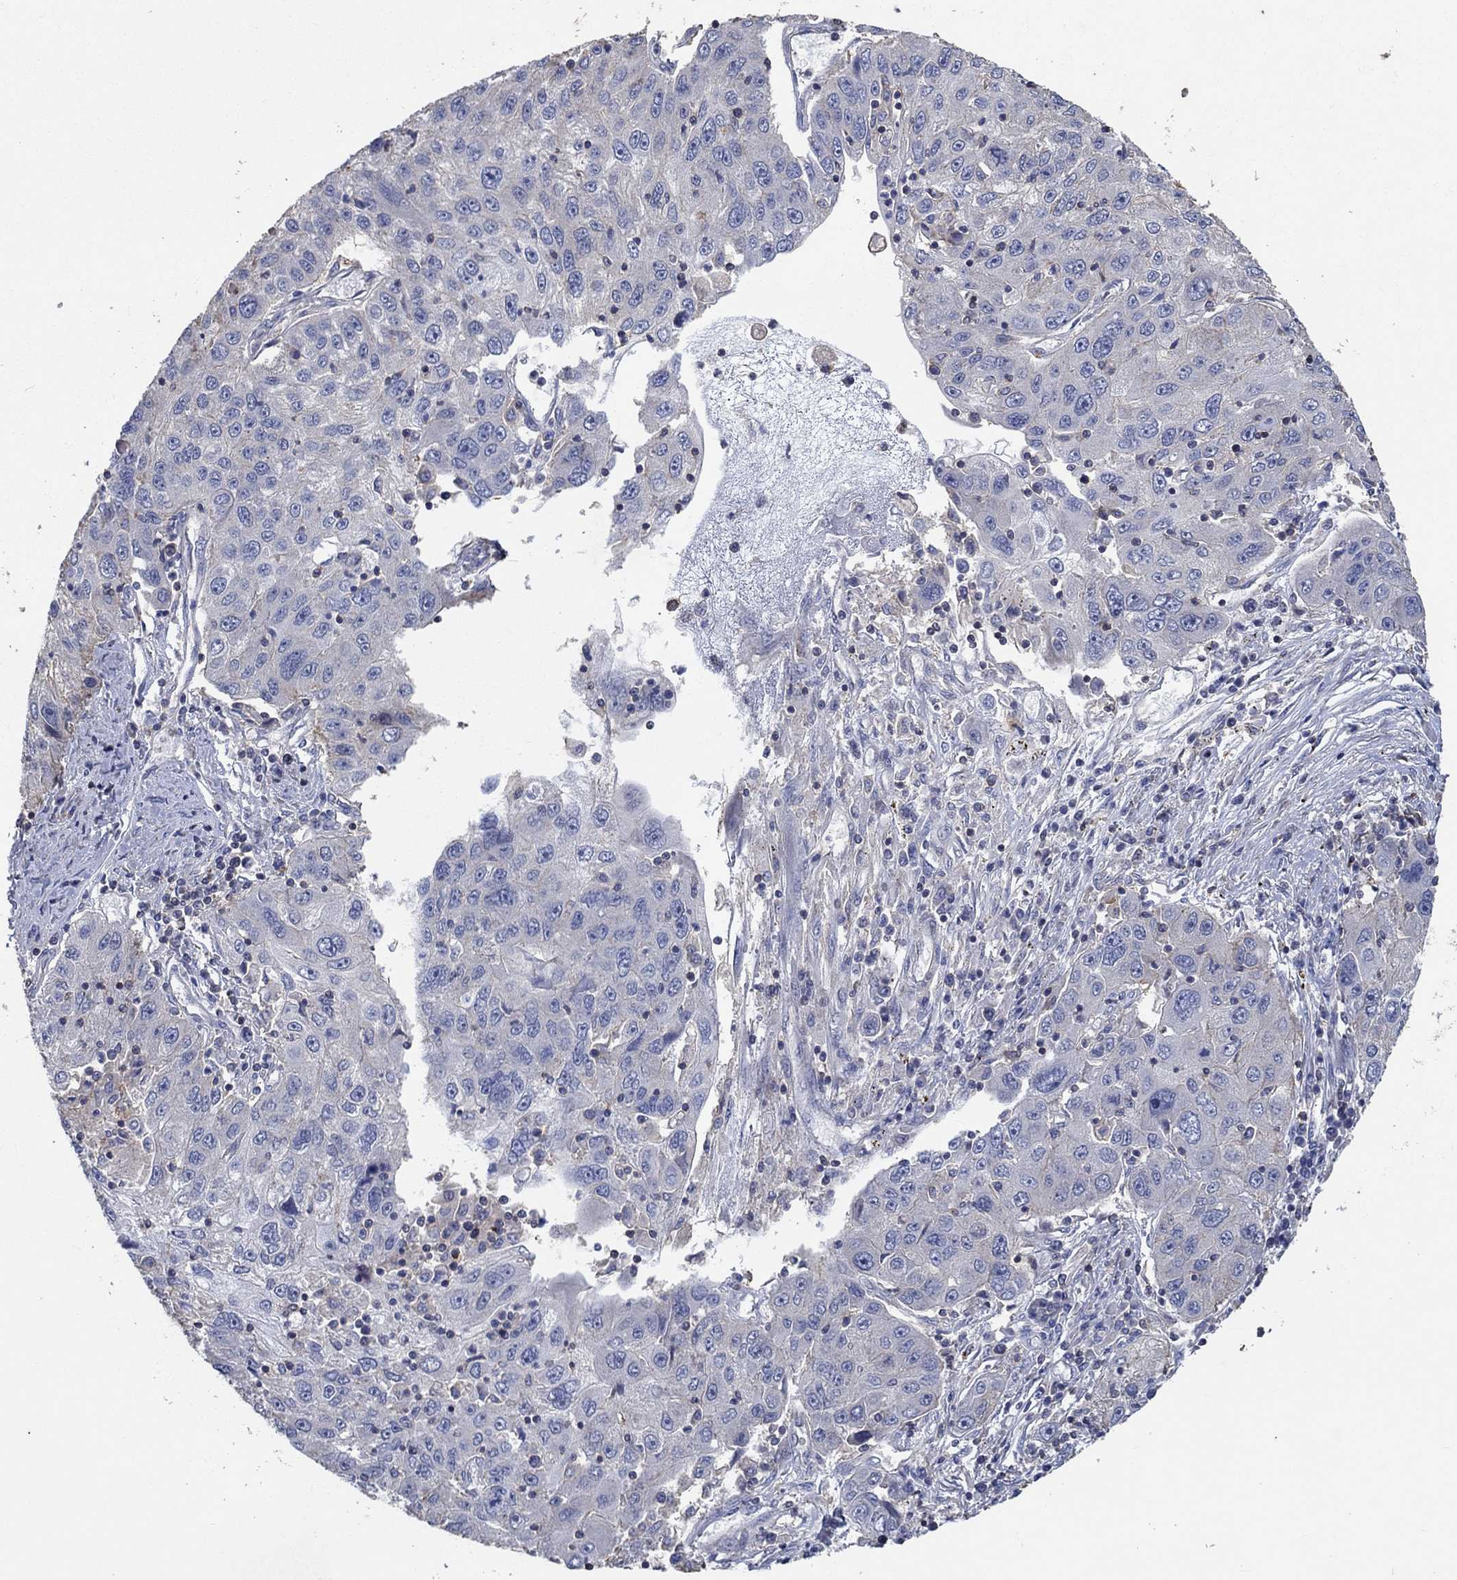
{"staining": {"intensity": "moderate", "quantity": "<25%", "location": "cytoplasmic/membranous"}, "tissue": "stomach cancer", "cell_type": "Tumor cells", "image_type": "cancer", "snomed": [{"axis": "morphology", "description": "Adenocarcinoma, NOS"}, {"axis": "topography", "description": "Stomach"}], "caption": "Immunohistochemical staining of human adenocarcinoma (stomach) demonstrates moderate cytoplasmic/membranous protein staining in about <25% of tumor cells.", "gene": "TNFAIP8L3", "patient": {"sex": "male", "age": 56}}